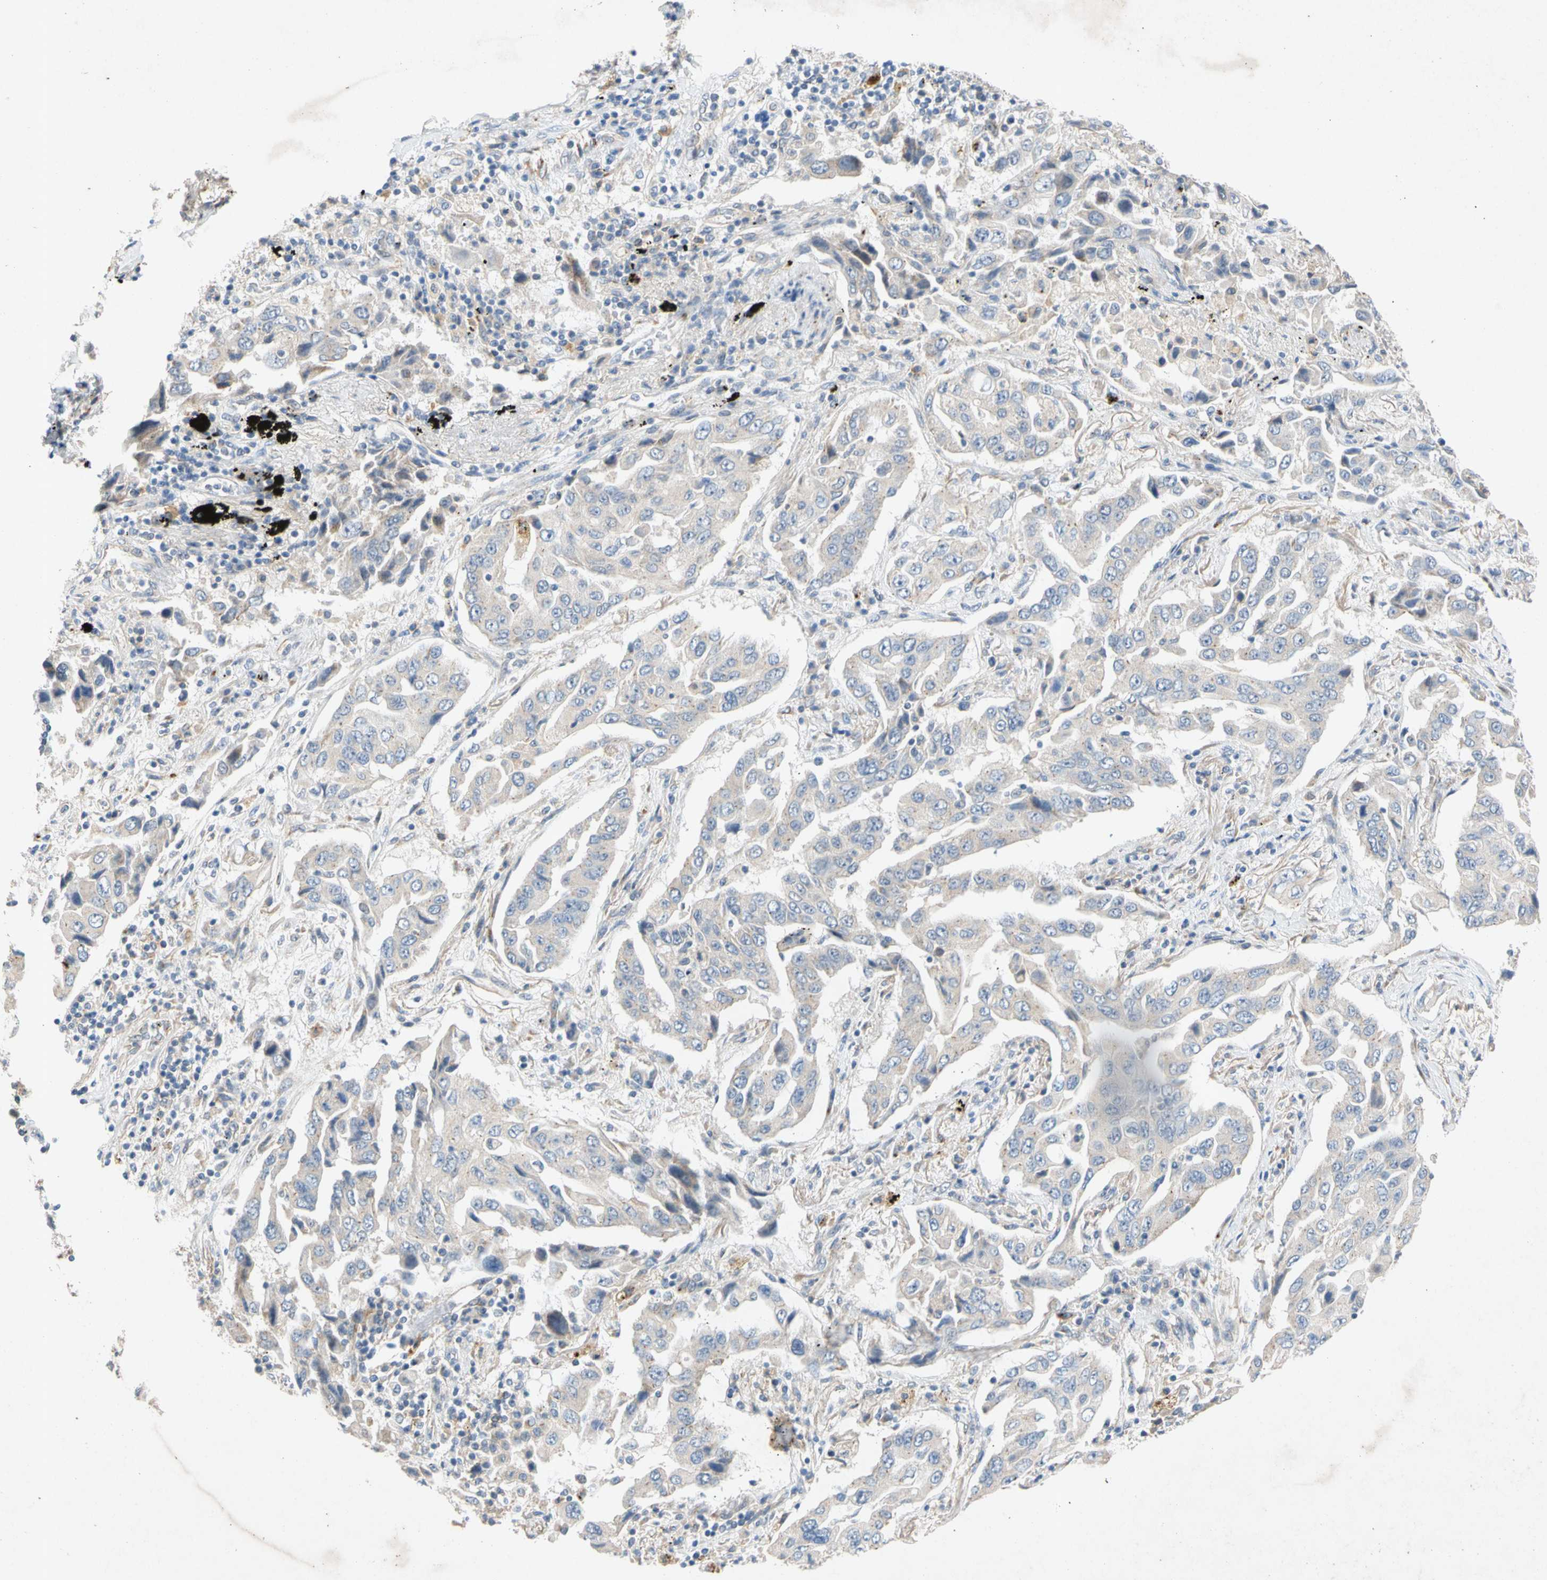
{"staining": {"intensity": "negative", "quantity": "none", "location": "none"}, "tissue": "lung cancer", "cell_type": "Tumor cells", "image_type": "cancer", "snomed": [{"axis": "morphology", "description": "Adenocarcinoma, NOS"}, {"axis": "topography", "description": "Lung"}], "caption": "This is a image of immunohistochemistry (IHC) staining of lung adenocarcinoma, which shows no expression in tumor cells. Brightfield microscopy of immunohistochemistry stained with DAB (brown) and hematoxylin (blue), captured at high magnification.", "gene": "GASK1B", "patient": {"sex": "female", "age": 65}}